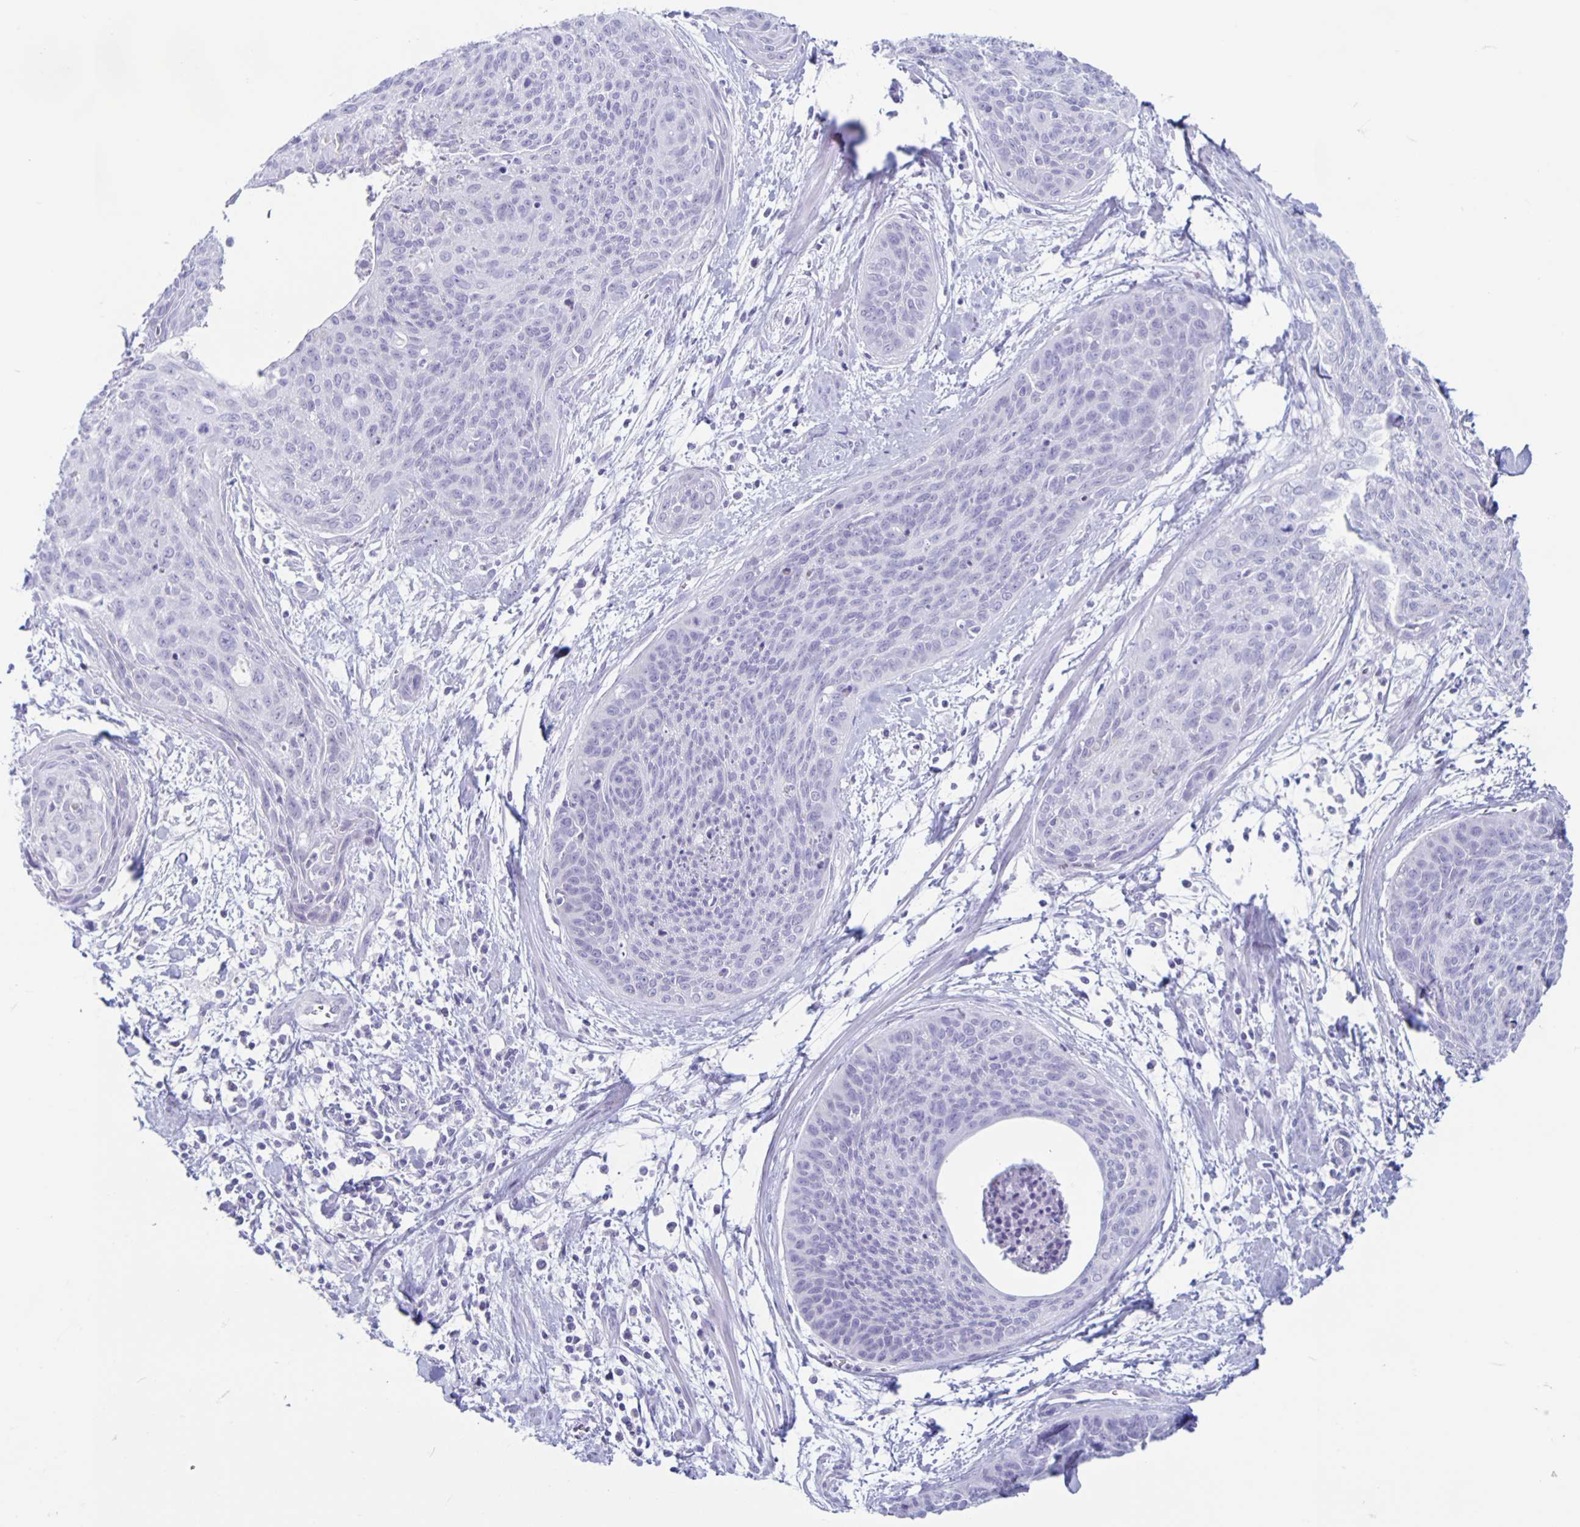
{"staining": {"intensity": "negative", "quantity": "none", "location": "none"}, "tissue": "cervical cancer", "cell_type": "Tumor cells", "image_type": "cancer", "snomed": [{"axis": "morphology", "description": "Squamous cell carcinoma, NOS"}, {"axis": "topography", "description": "Cervix"}], "caption": "DAB (3,3'-diaminobenzidine) immunohistochemical staining of human cervical cancer (squamous cell carcinoma) demonstrates no significant positivity in tumor cells.", "gene": "CT45A5", "patient": {"sex": "female", "age": 55}}